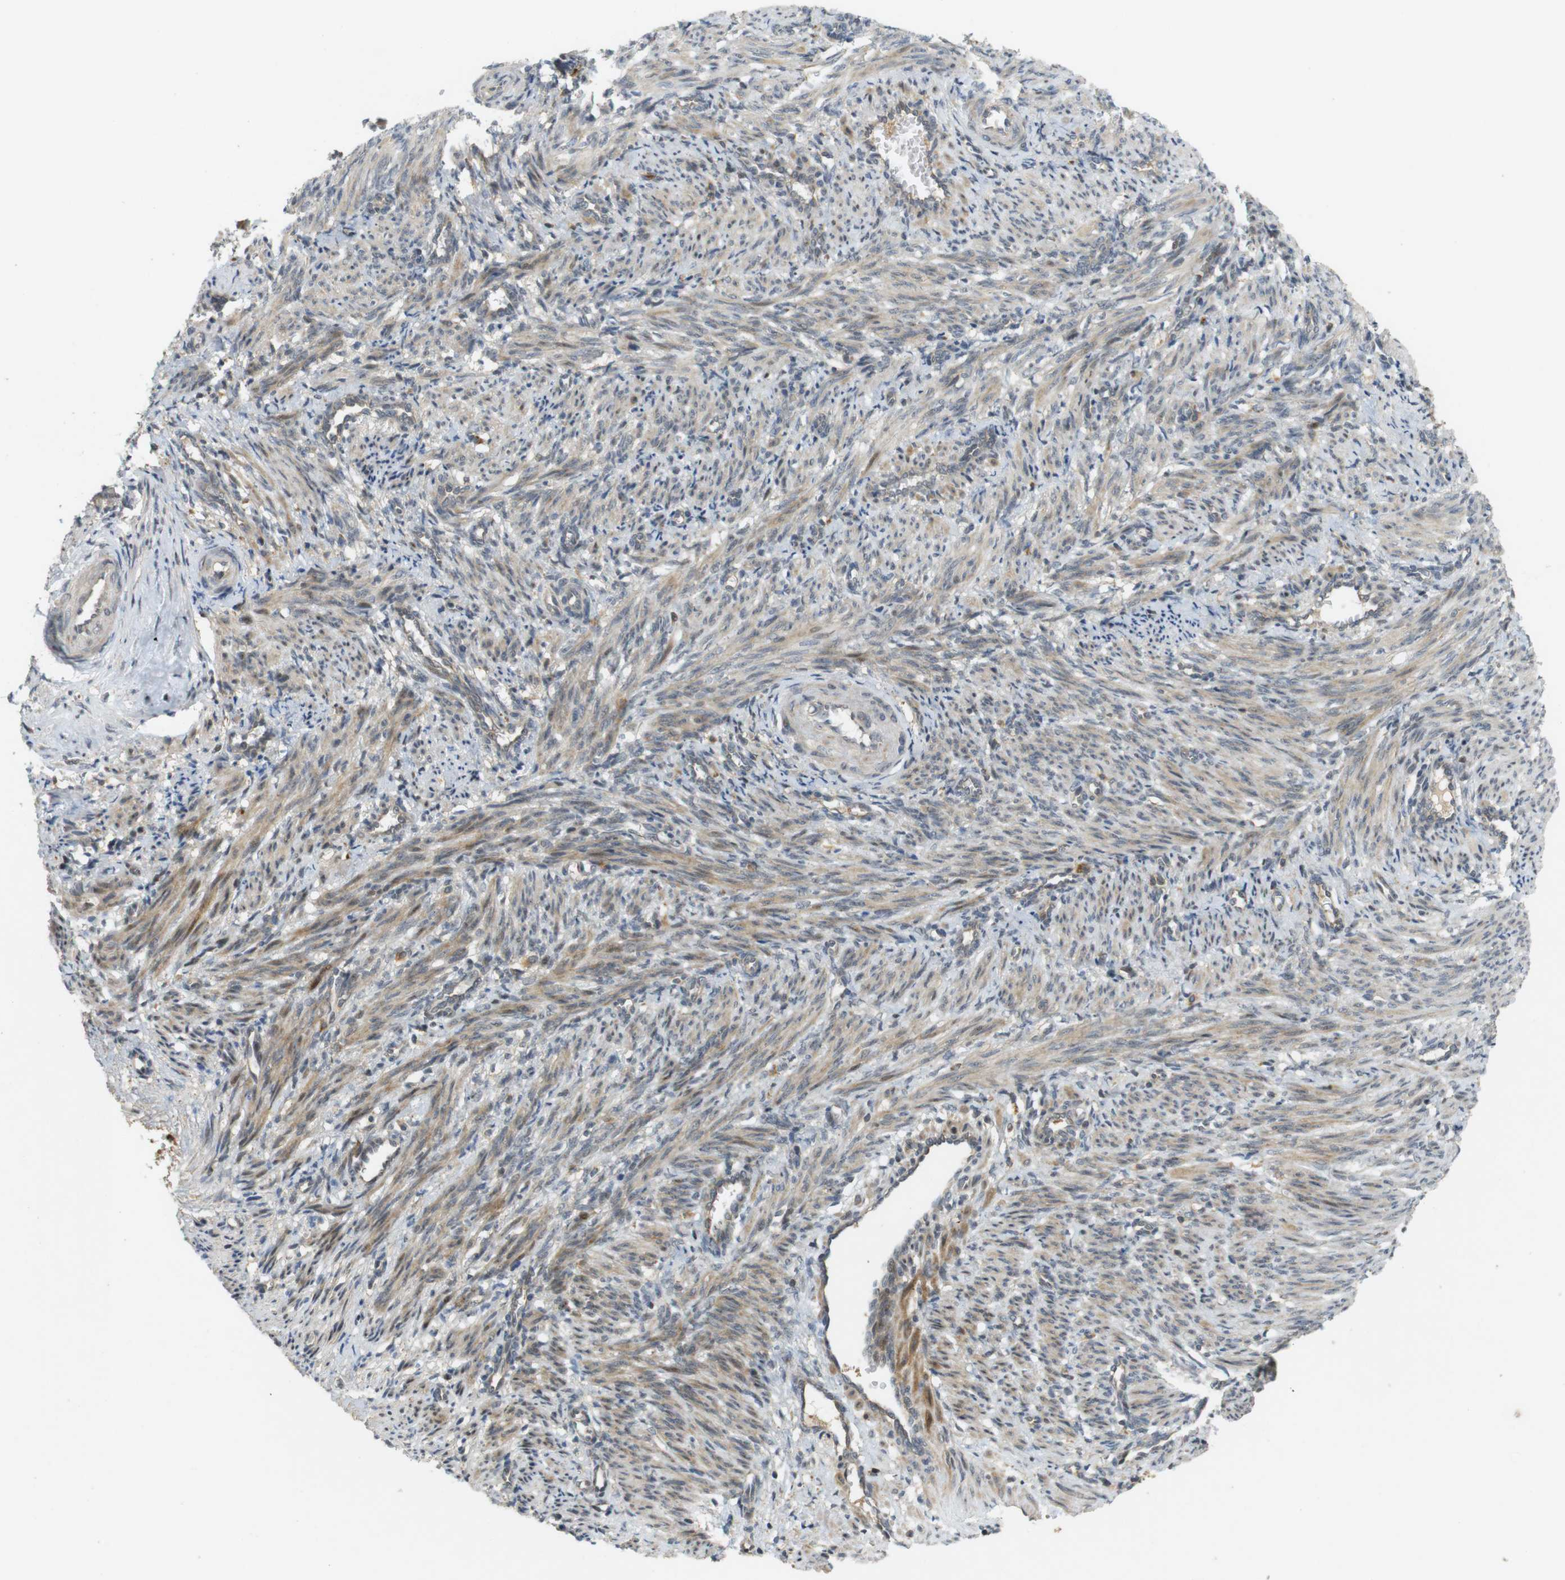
{"staining": {"intensity": "moderate", "quantity": ">75%", "location": "cytoplasmic/membranous"}, "tissue": "smooth muscle", "cell_type": "Smooth muscle cells", "image_type": "normal", "snomed": [{"axis": "morphology", "description": "Normal tissue, NOS"}, {"axis": "topography", "description": "Endometrium"}], "caption": "A high-resolution micrograph shows immunohistochemistry staining of normal smooth muscle, which demonstrates moderate cytoplasmic/membranous expression in approximately >75% of smooth muscle cells.", "gene": "TMX3", "patient": {"sex": "female", "age": 33}}